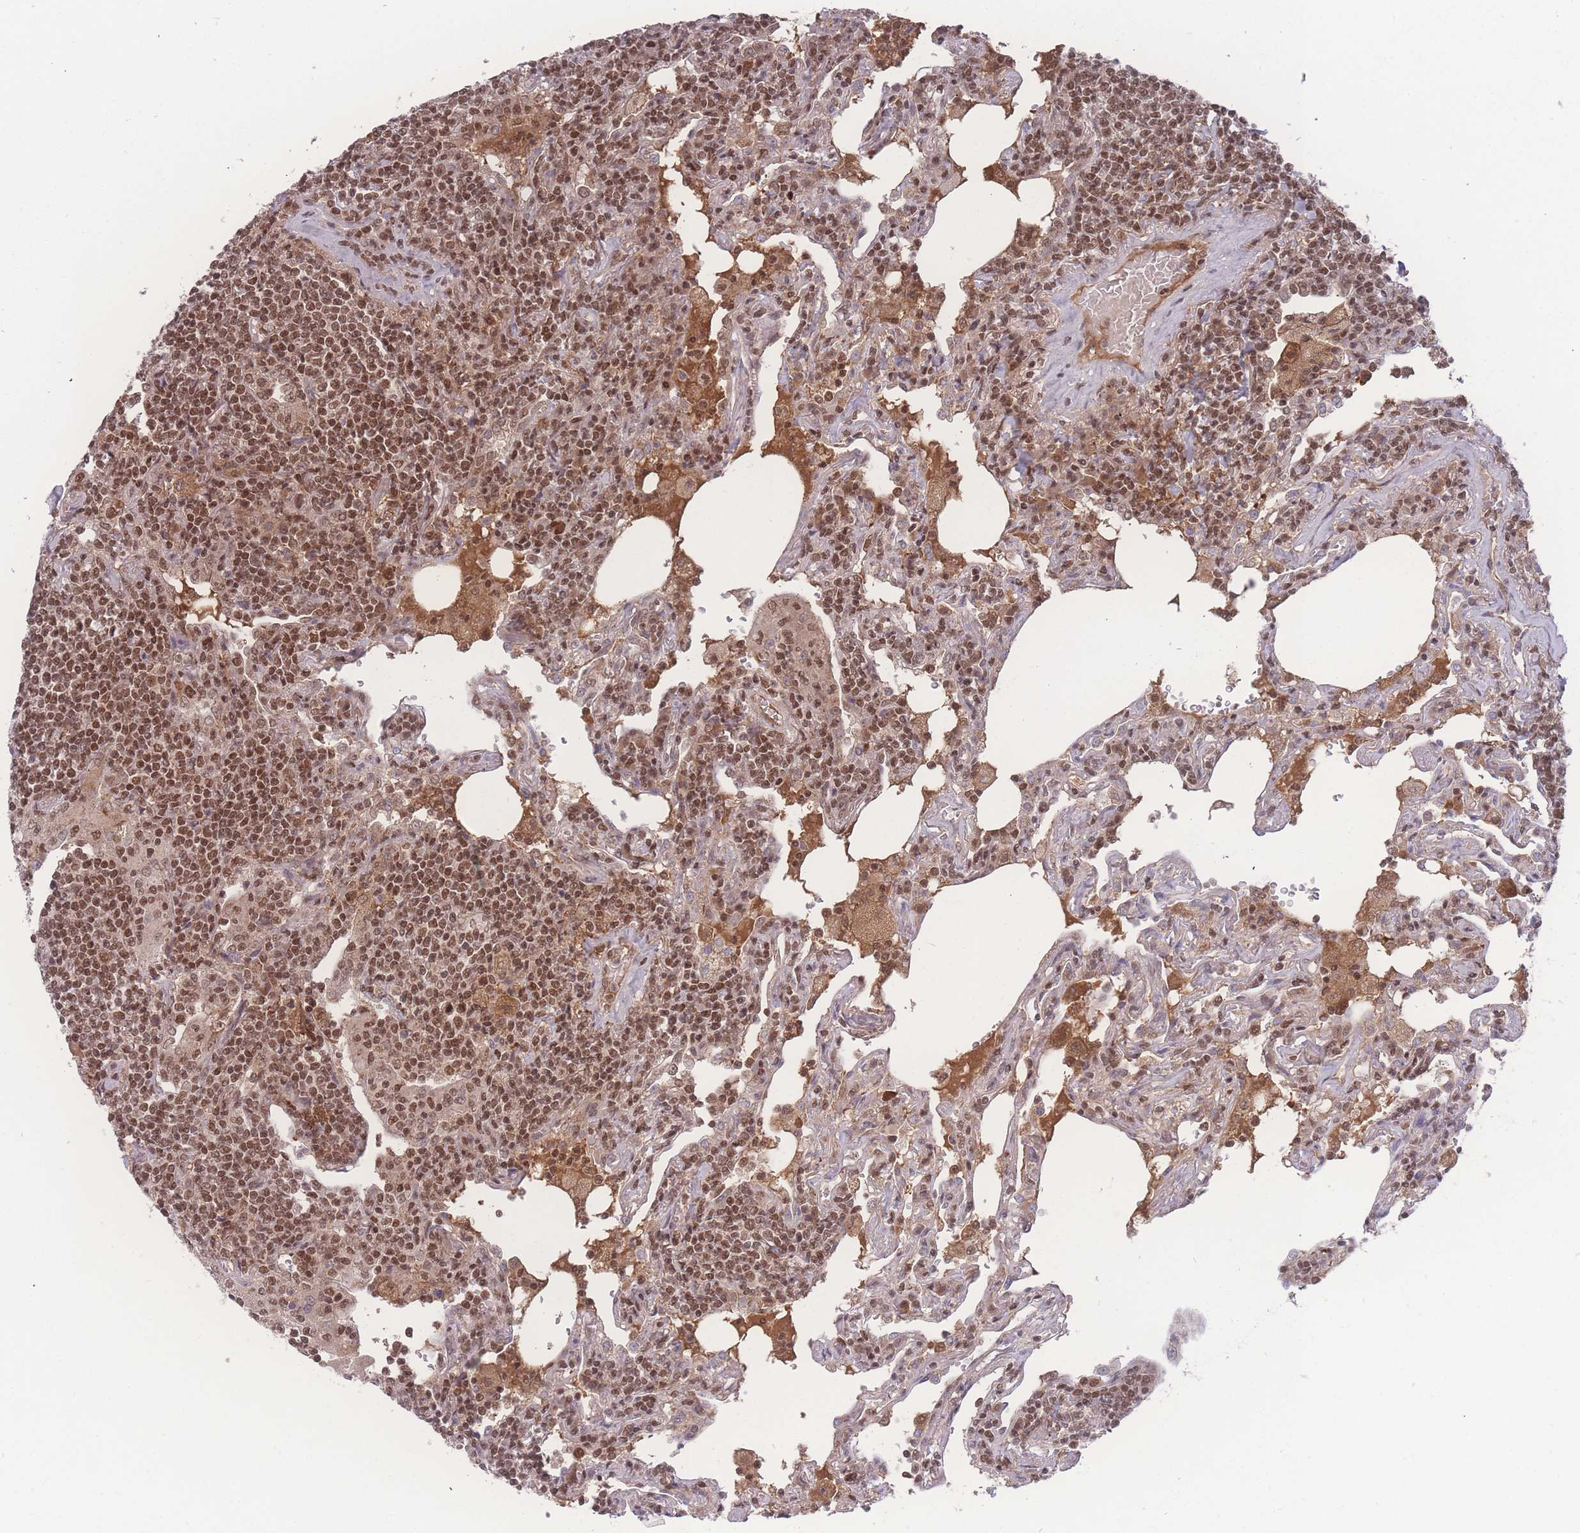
{"staining": {"intensity": "moderate", "quantity": ">75%", "location": "nuclear"}, "tissue": "lymphoma", "cell_type": "Tumor cells", "image_type": "cancer", "snomed": [{"axis": "morphology", "description": "Malignant lymphoma, non-Hodgkin's type, Low grade"}, {"axis": "topography", "description": "Lung"}], "caption": "Brown immunohistochemical staining in human lymphoma demonstrates moderate nuclear staining in approximately >75% of tumor cells.", "gene": "RAVER1", "patient": {"sex": "female", "age": 71}}